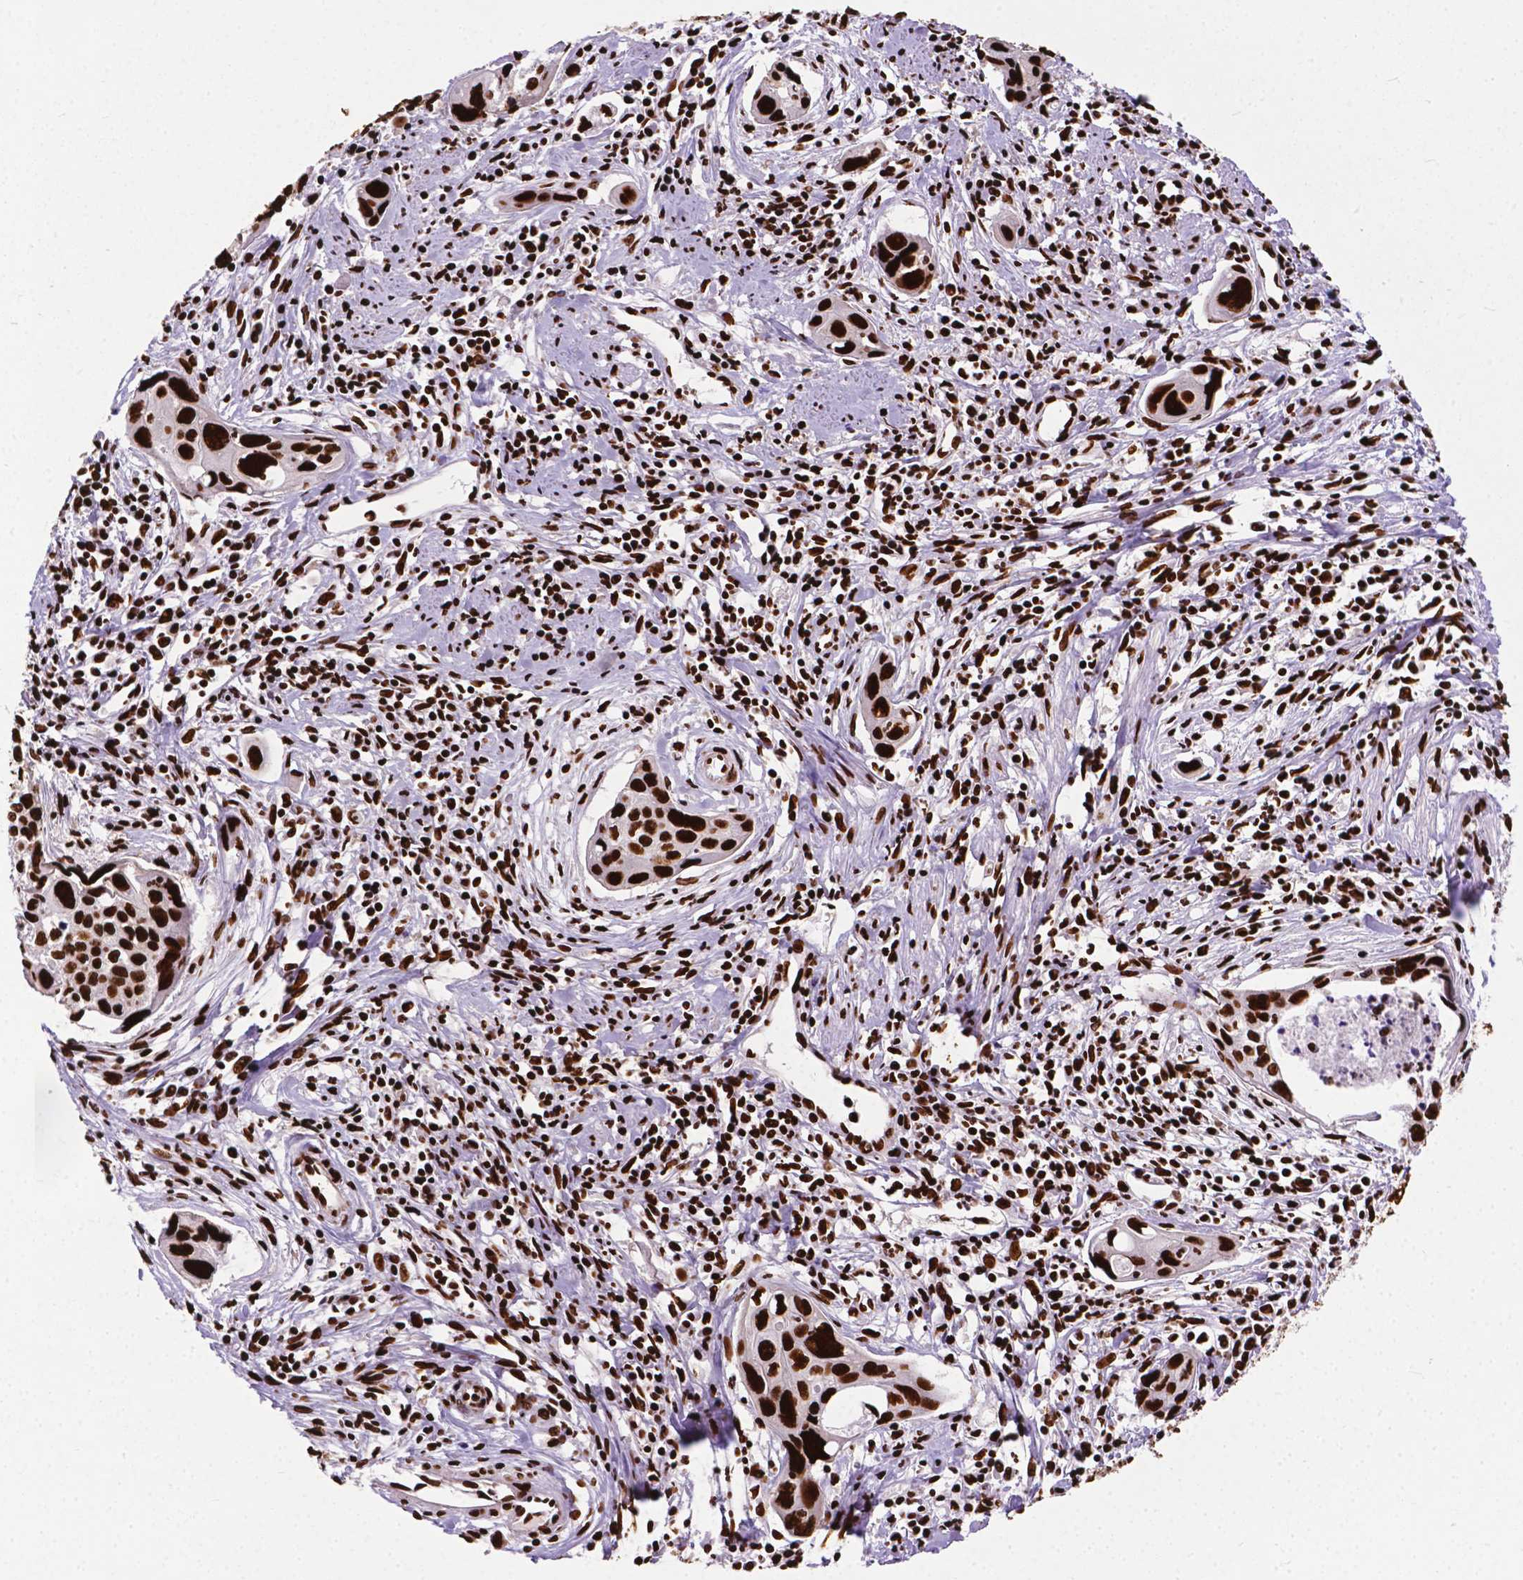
{"staining": {"intensity": "strong", "quantity": ">75%", "location": "nuclear"}, "tissue": "cervical cancer", "cell_type": "Tumor cells", "image_type": "cancer", "snomed": [{"axis": "morphology", "description": "Squamous cell carcinoma, NOS"}, {"axis": "topography", "description": "Cervix"}], "caption": "A histopathology image of cervical squamous cell carcinoma stained for a protein exhibits strong nuclear brown staining in tumor cells. The protein of interest is shown in brown color, while the nuclei are stained blue.", "gene": "SMIM5", "patient": {"sex": "female", "age": 31}}